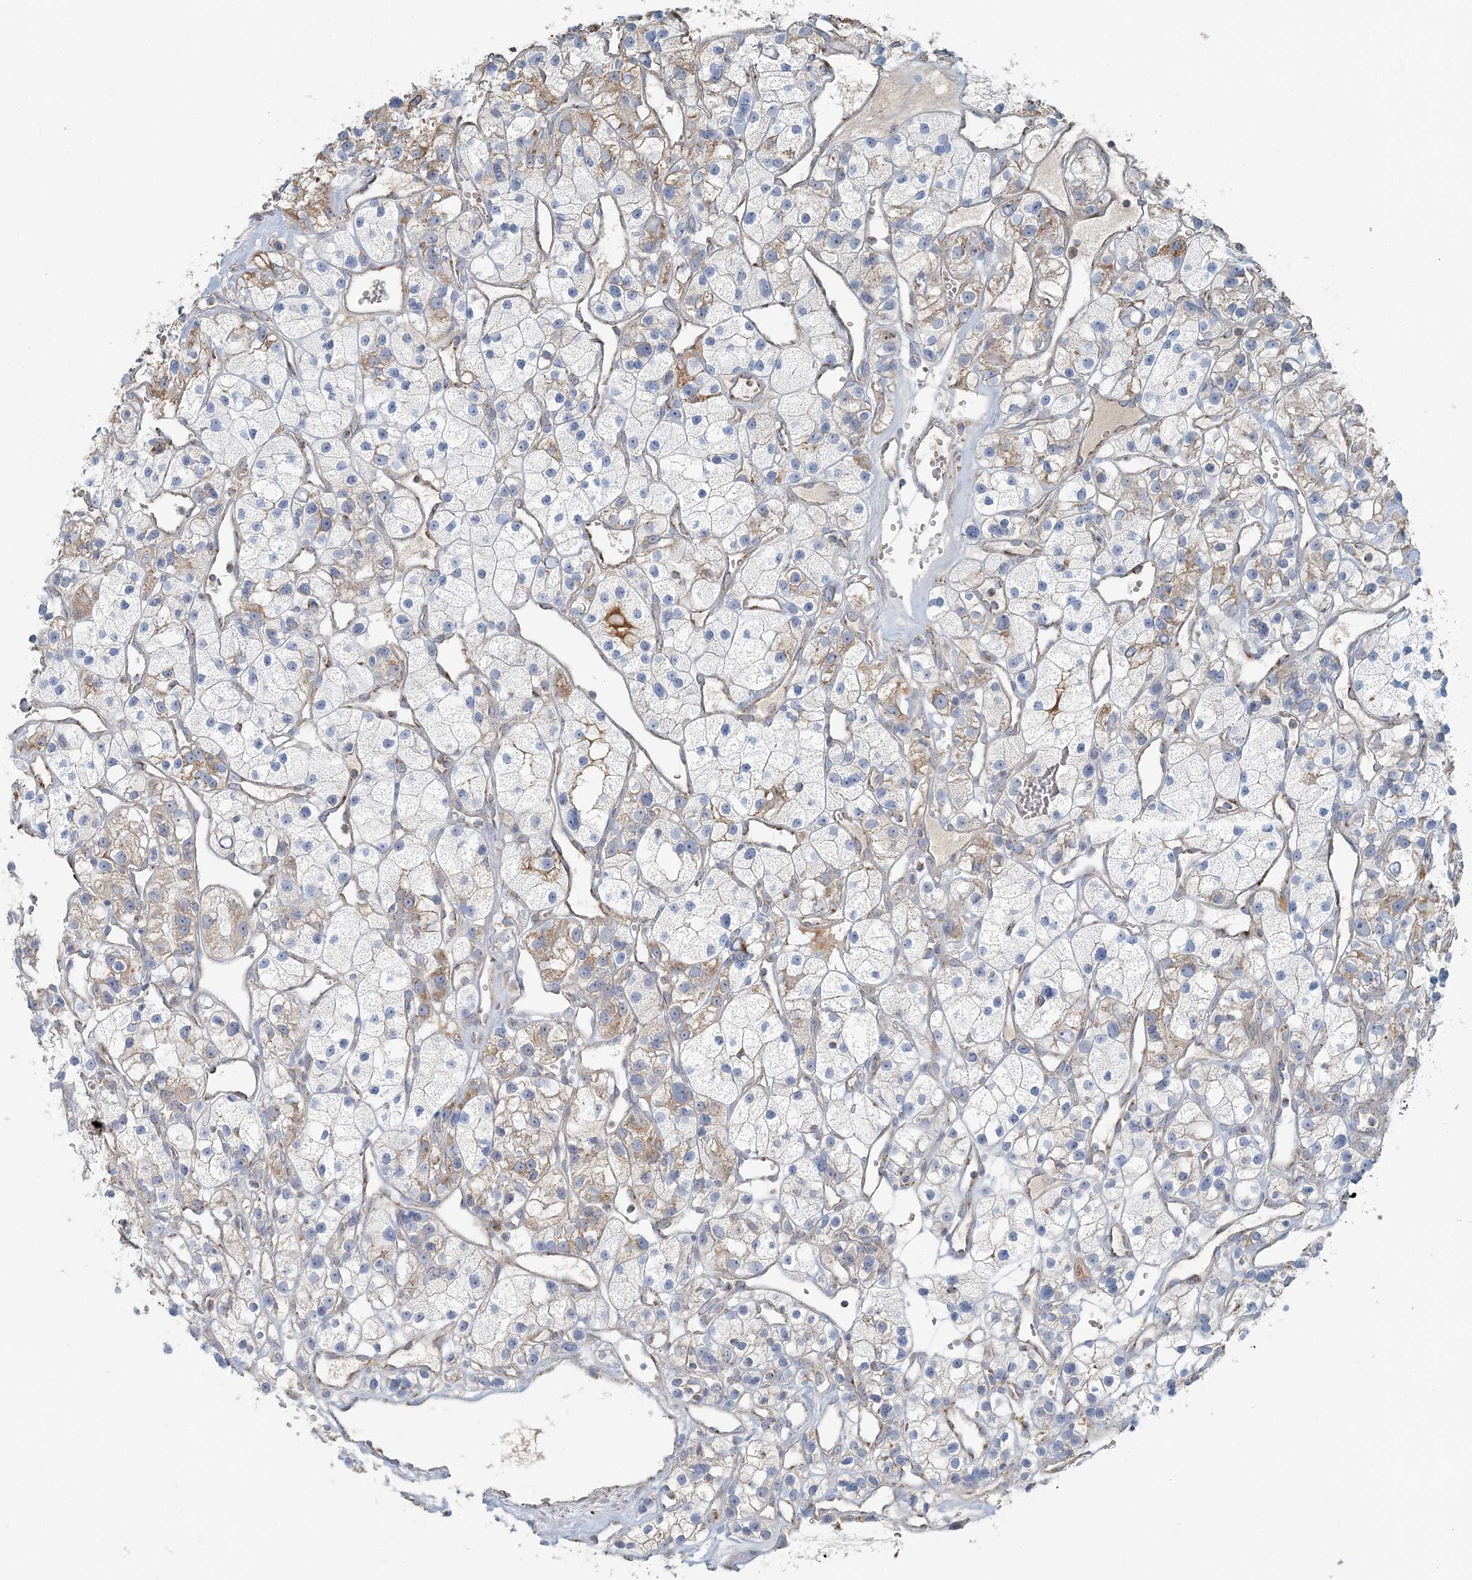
{"staining": {"intensity": "moderate", "quantity": "<25%", "location": "cytoplasmic/membranous"}, "tissue": "renal cancer", "cell_type": "Tumor cells", "image_type": "cancer", "snomed": [{"axis": "morphology", "description": "Adenocarcinoma, NOS"}, {"axis": "topography", "description": "Kidney"}], "caption": "The histopathology image demonstrates immunohistochemical staining of renal adenocarcinoma. There is moderate cytoplasmic/membranous expression is seen in approximately <25% of tumor cells.", "gene": "SLC22A16", "patient": {"sex": "female", "age": 57}}